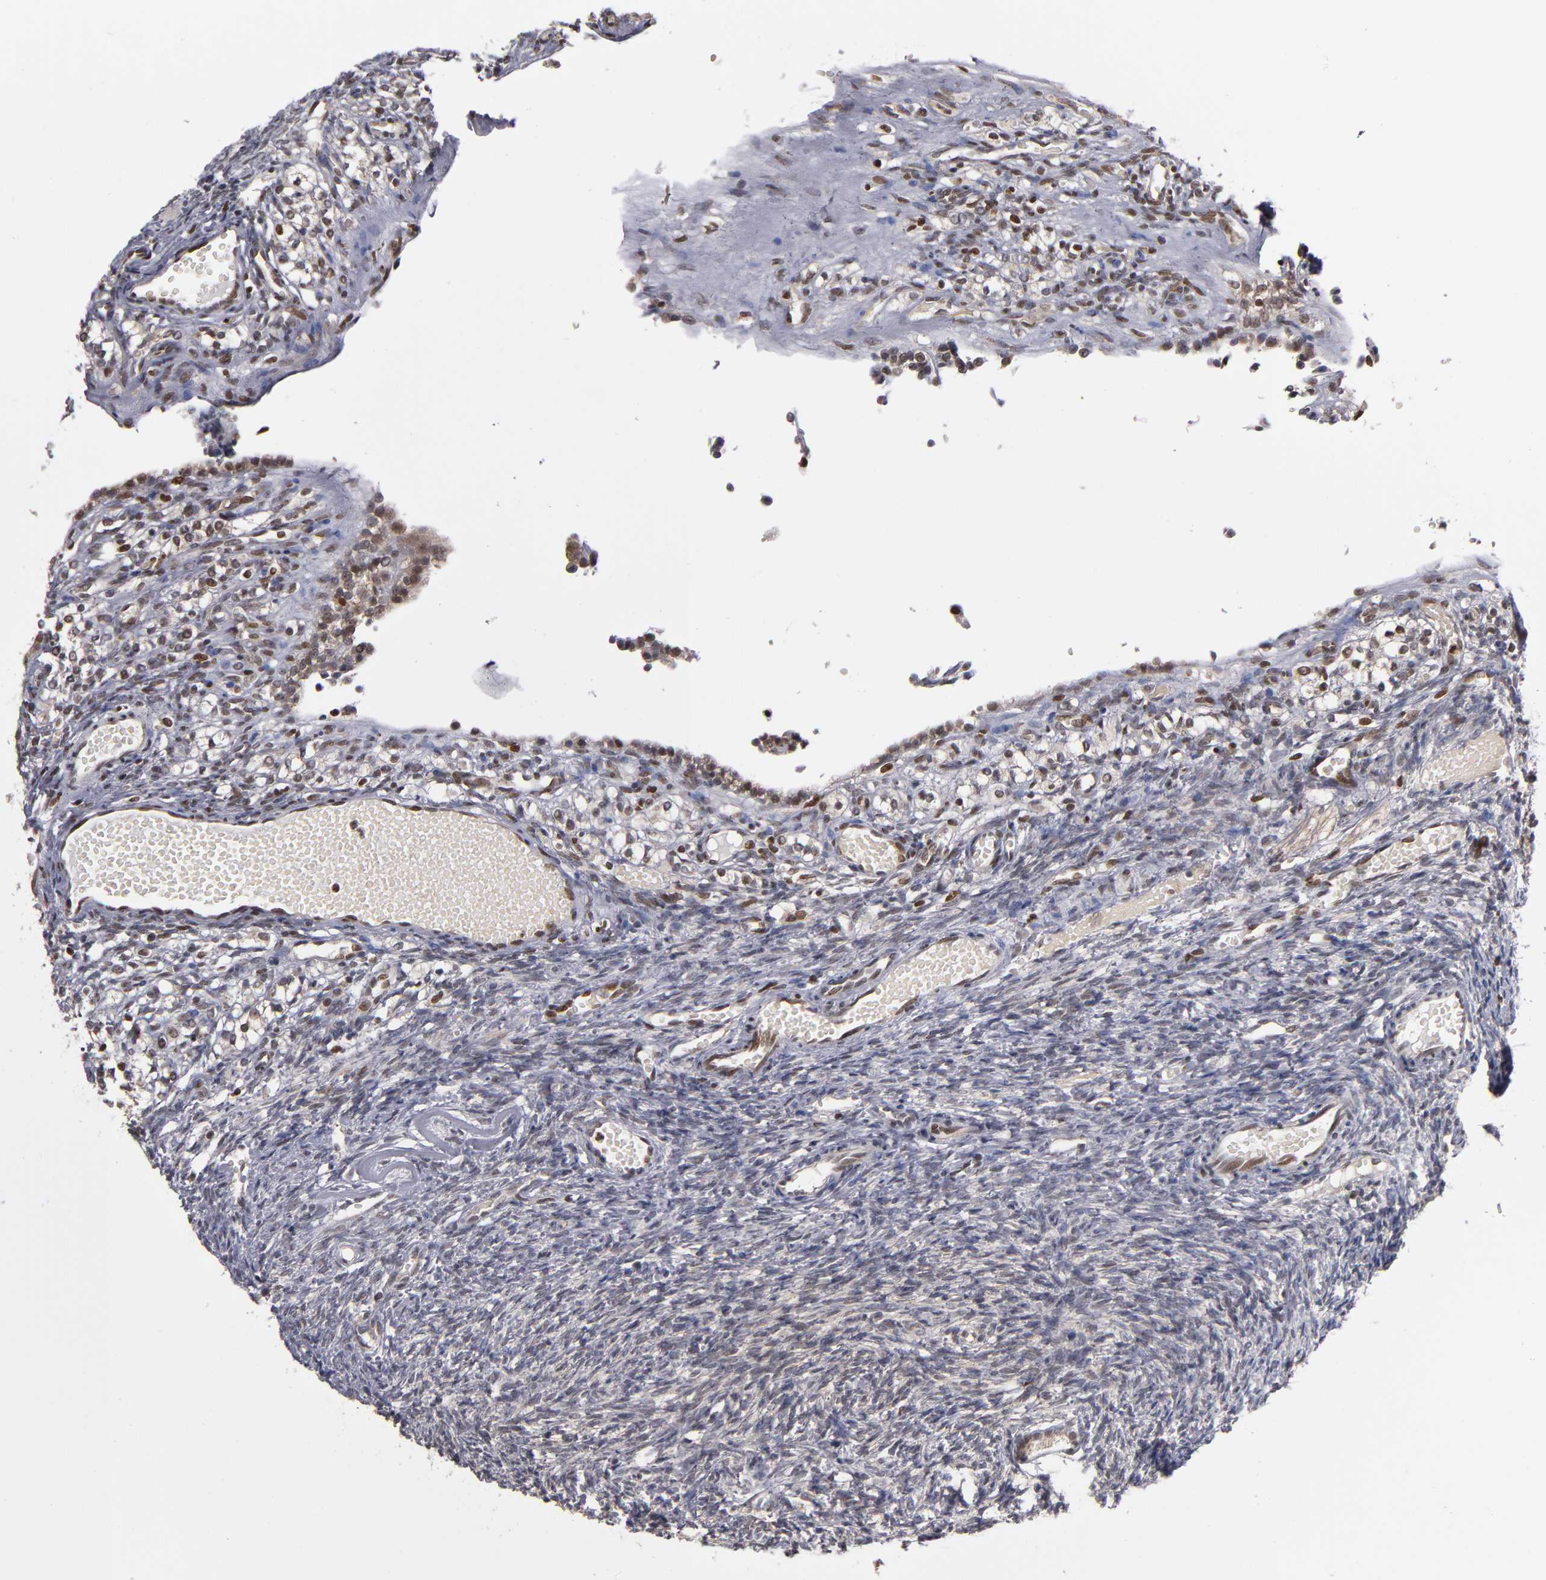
{"staining": {"intensity": "weak", "quantity": ">75%", "location": "nuclear"}, "tissue": "ovary", "cell_type": "Follicle cells", "image_type": "normal", "snomed": [{"axis": "morphology", "description": "Normal tissue, NOS"}, {"axis": "topography", "description": "Ovary"}], "caption": "Ovary was stained to show a protein in brown. There is low levels of weak nuclear staining in approximately >75% of follicle cells. The staining is performed using DAB (3,3'-diaminobenzidine) brown chromogen to label protein expression. The nuclei are counter-stained blue using hematoxylin.", "gene": "KDM6A", "patient": {"sex": "female", "age": 35}}